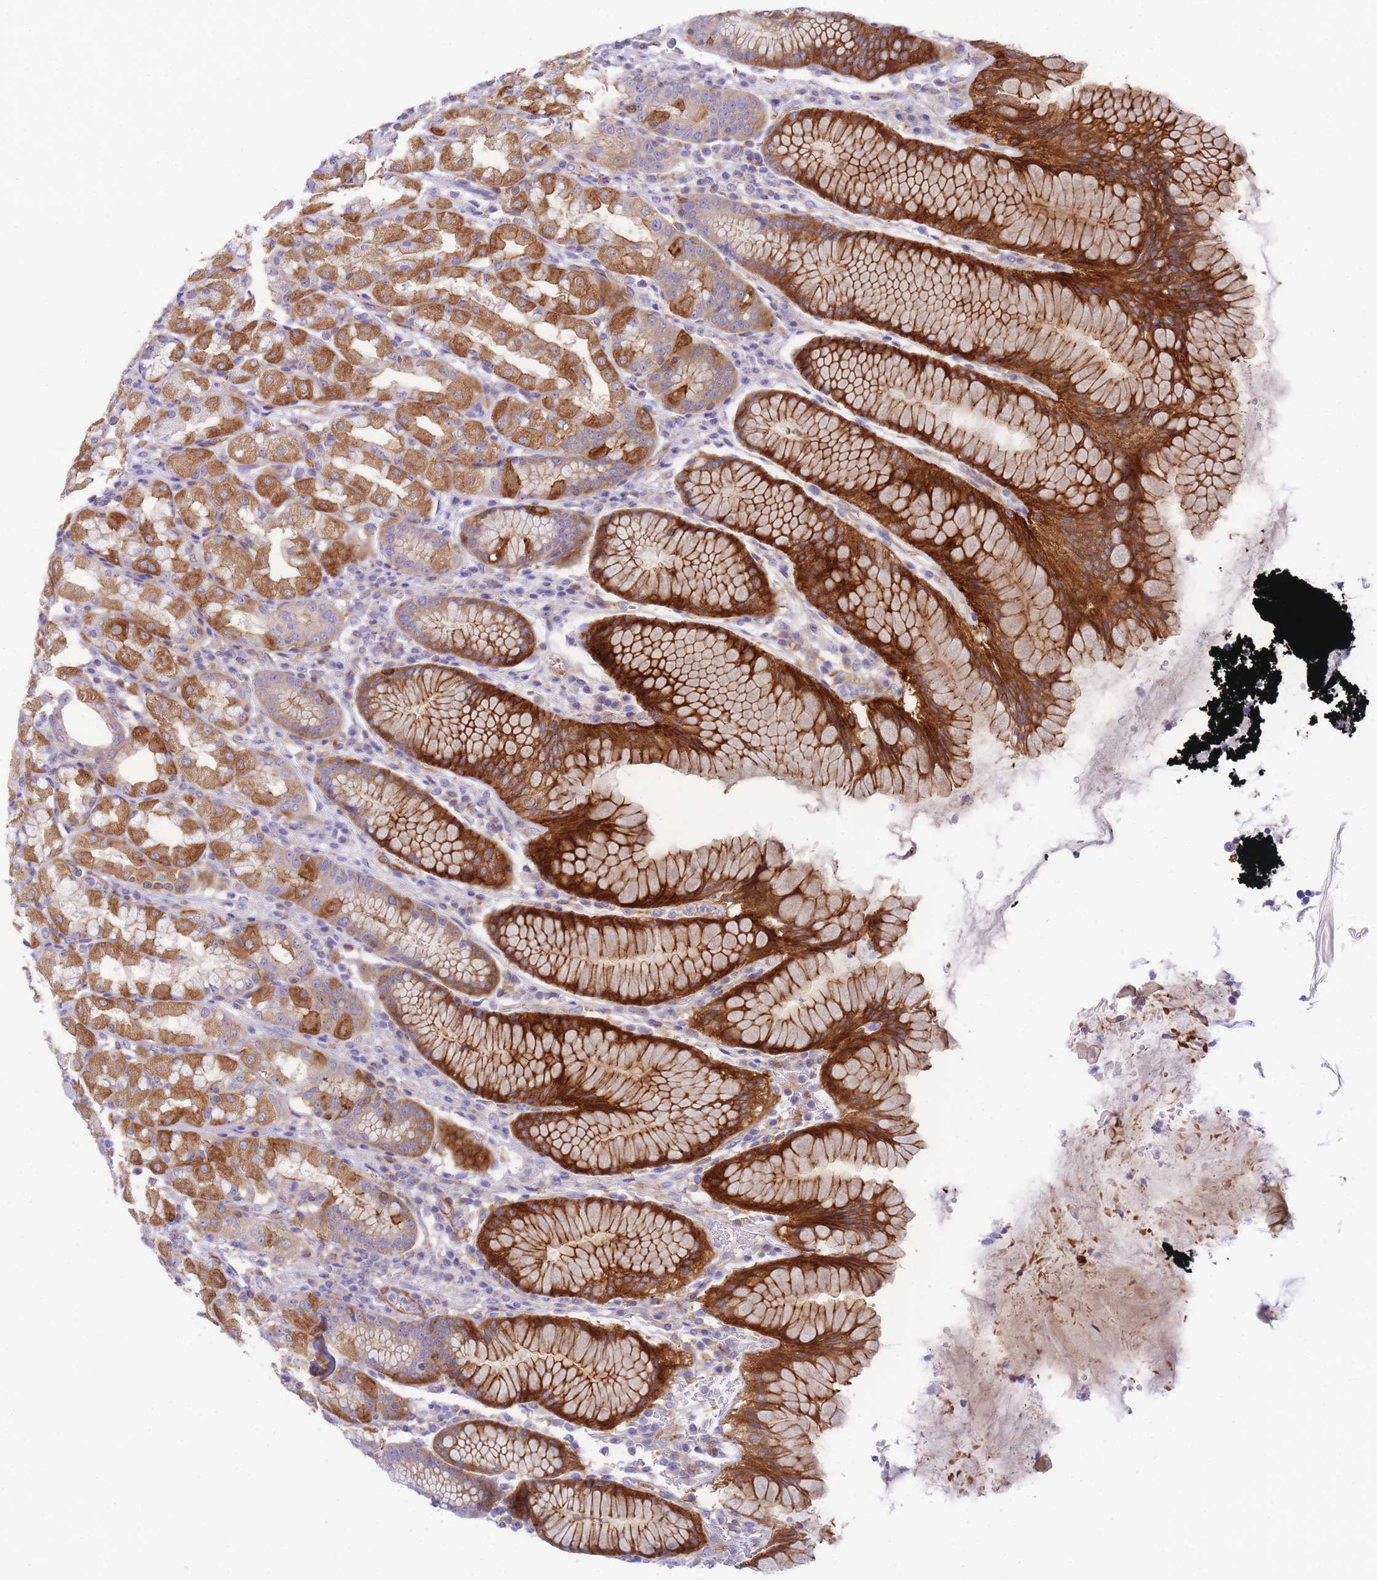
{"staining": {"intensity": "strong", "quantity": "25%-75%", "location": "cytoplasmic/membranous"}, "tissue": "stomach", "cell_type": "Glandular cells", "image_type": "normal", "snomed": [{"axis": "morphology", "description": "Normal tissue, NOS"}, {"axis": "topography", "description": "Stomach, lower"}], "caption": "IHC of normal human stomach exhibits high levels of strong cytoplasmic/membranous expression in approximately 25%-75% of glandular cells.", "gene": "FBN3", "patient": {"sex": "female", "age": 56}}